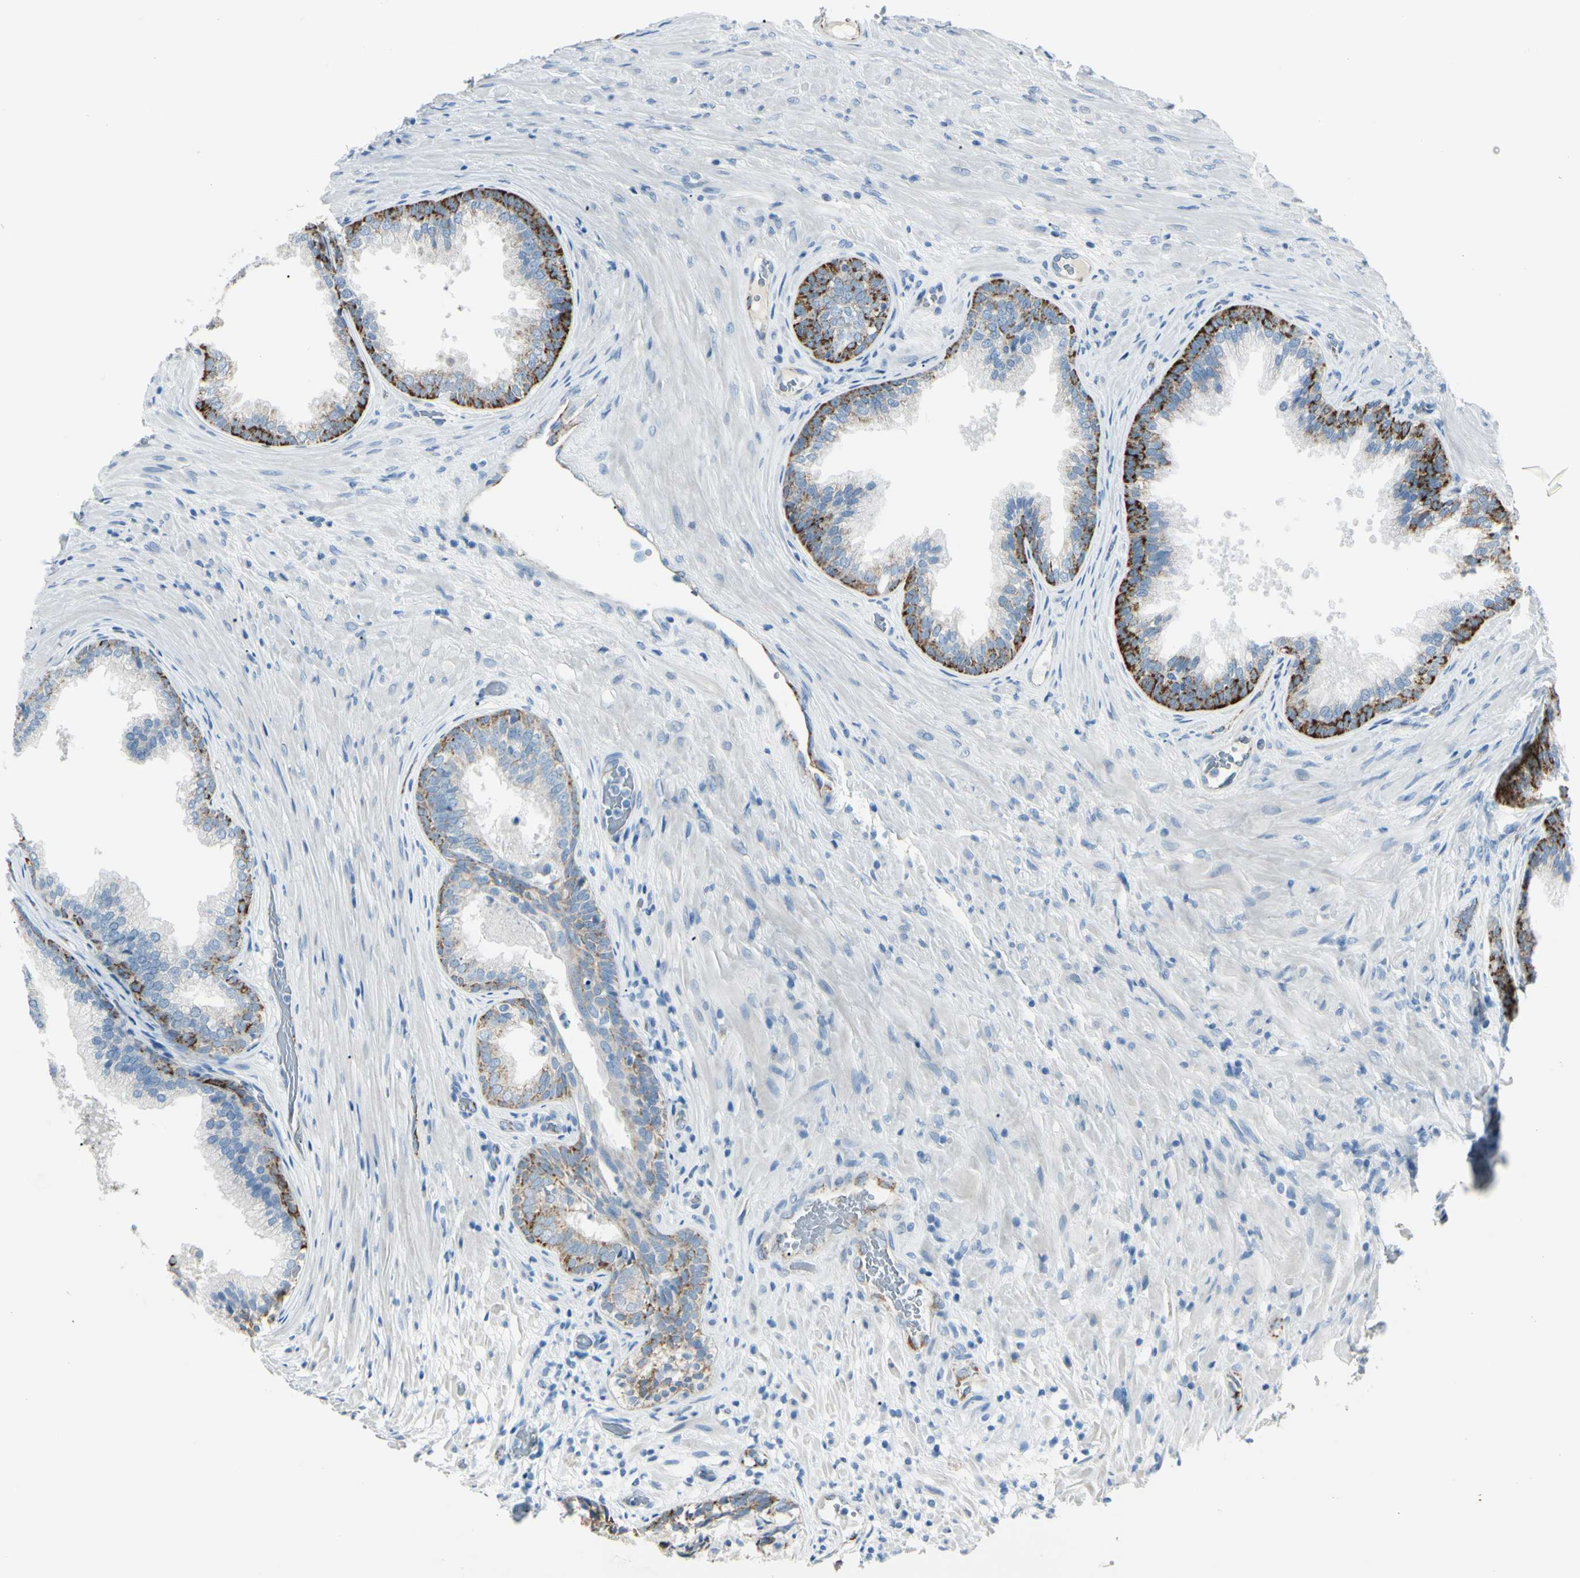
{"staining": {"intensity": "strong", "quantity": "<25%", "location": "cytoplasmic/membranous"}, "tissue": "prostate", "cell_type": "Glandular cells", "image_type": "normal", "snomed": [{"axis": "morphology", "description": "Normal tissue, NOS"}, {"axis": "topography", "description": "Prostate"}], "caption": "Immunohistochemical staining of benign prostate demonstrates strong cytoplasmic/membranous protein positivity in about <25% of glandular cells. Immunohistochemistry stains the protein in brown and the nuclei are stained blue.", "gene": "SLC6A15", "patient": {"sex": "male", "age": 76}}